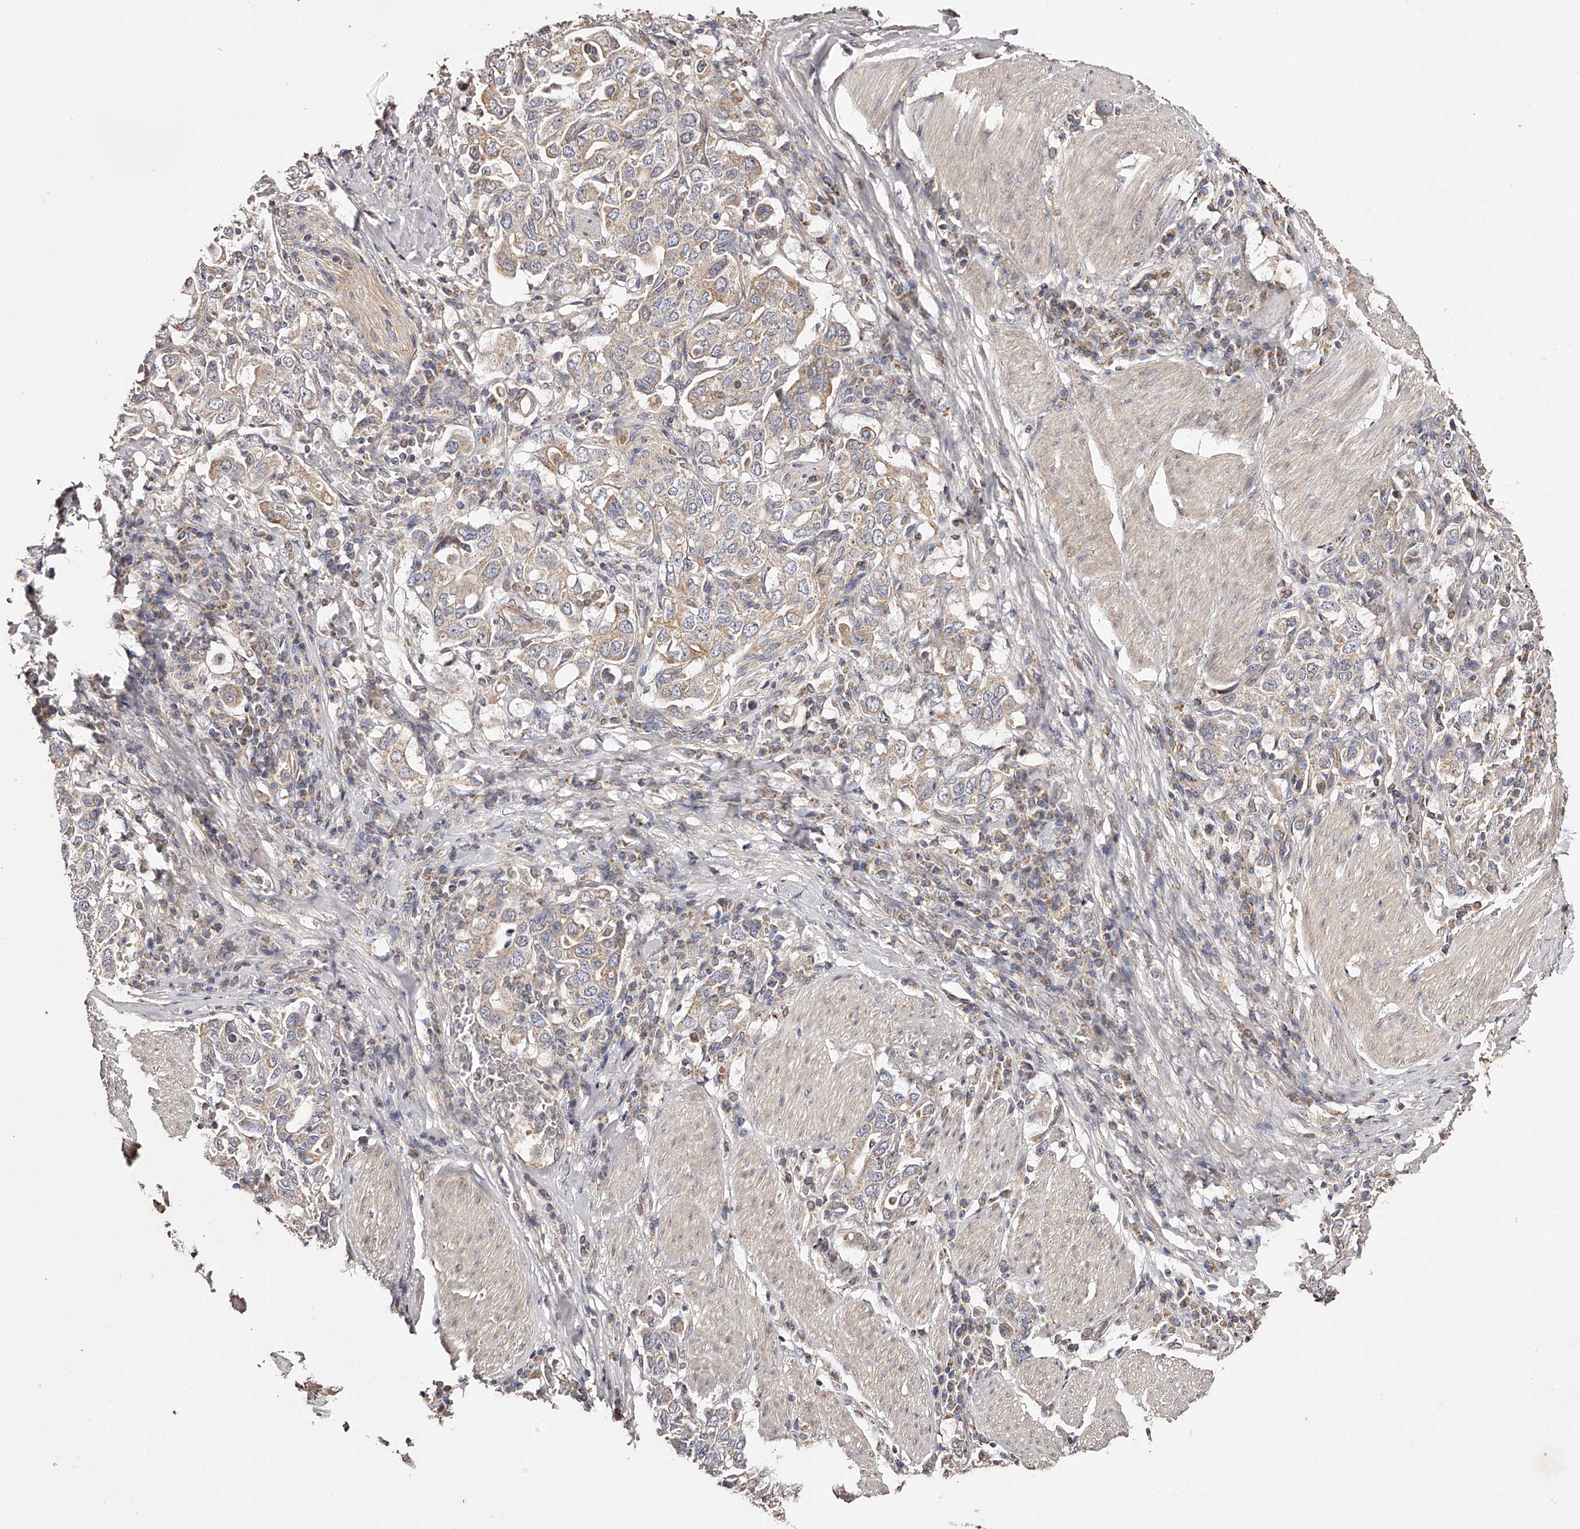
{"staining": {"intensity": "weak", "quantity": "25%-75%", "location": "cytoplasmic/membranous"}, "tissue": "stomach cancer", "cell_type": "Tumor cells", "image_type": "cancer", "snomed": [{"axis": "morphology", "description": "Adenocarcinoma, NOS"}, {"axis": "topography", "description": "Stomach, upper"}], "caption": "This is an image of immunohistochemistry (IHC) staining of stomach cancer, which shows weak staining in the cytoplasmic/membranous of tumor cells.", "gene": "USP21", "patient": {"sex": "male", "age": 62}}